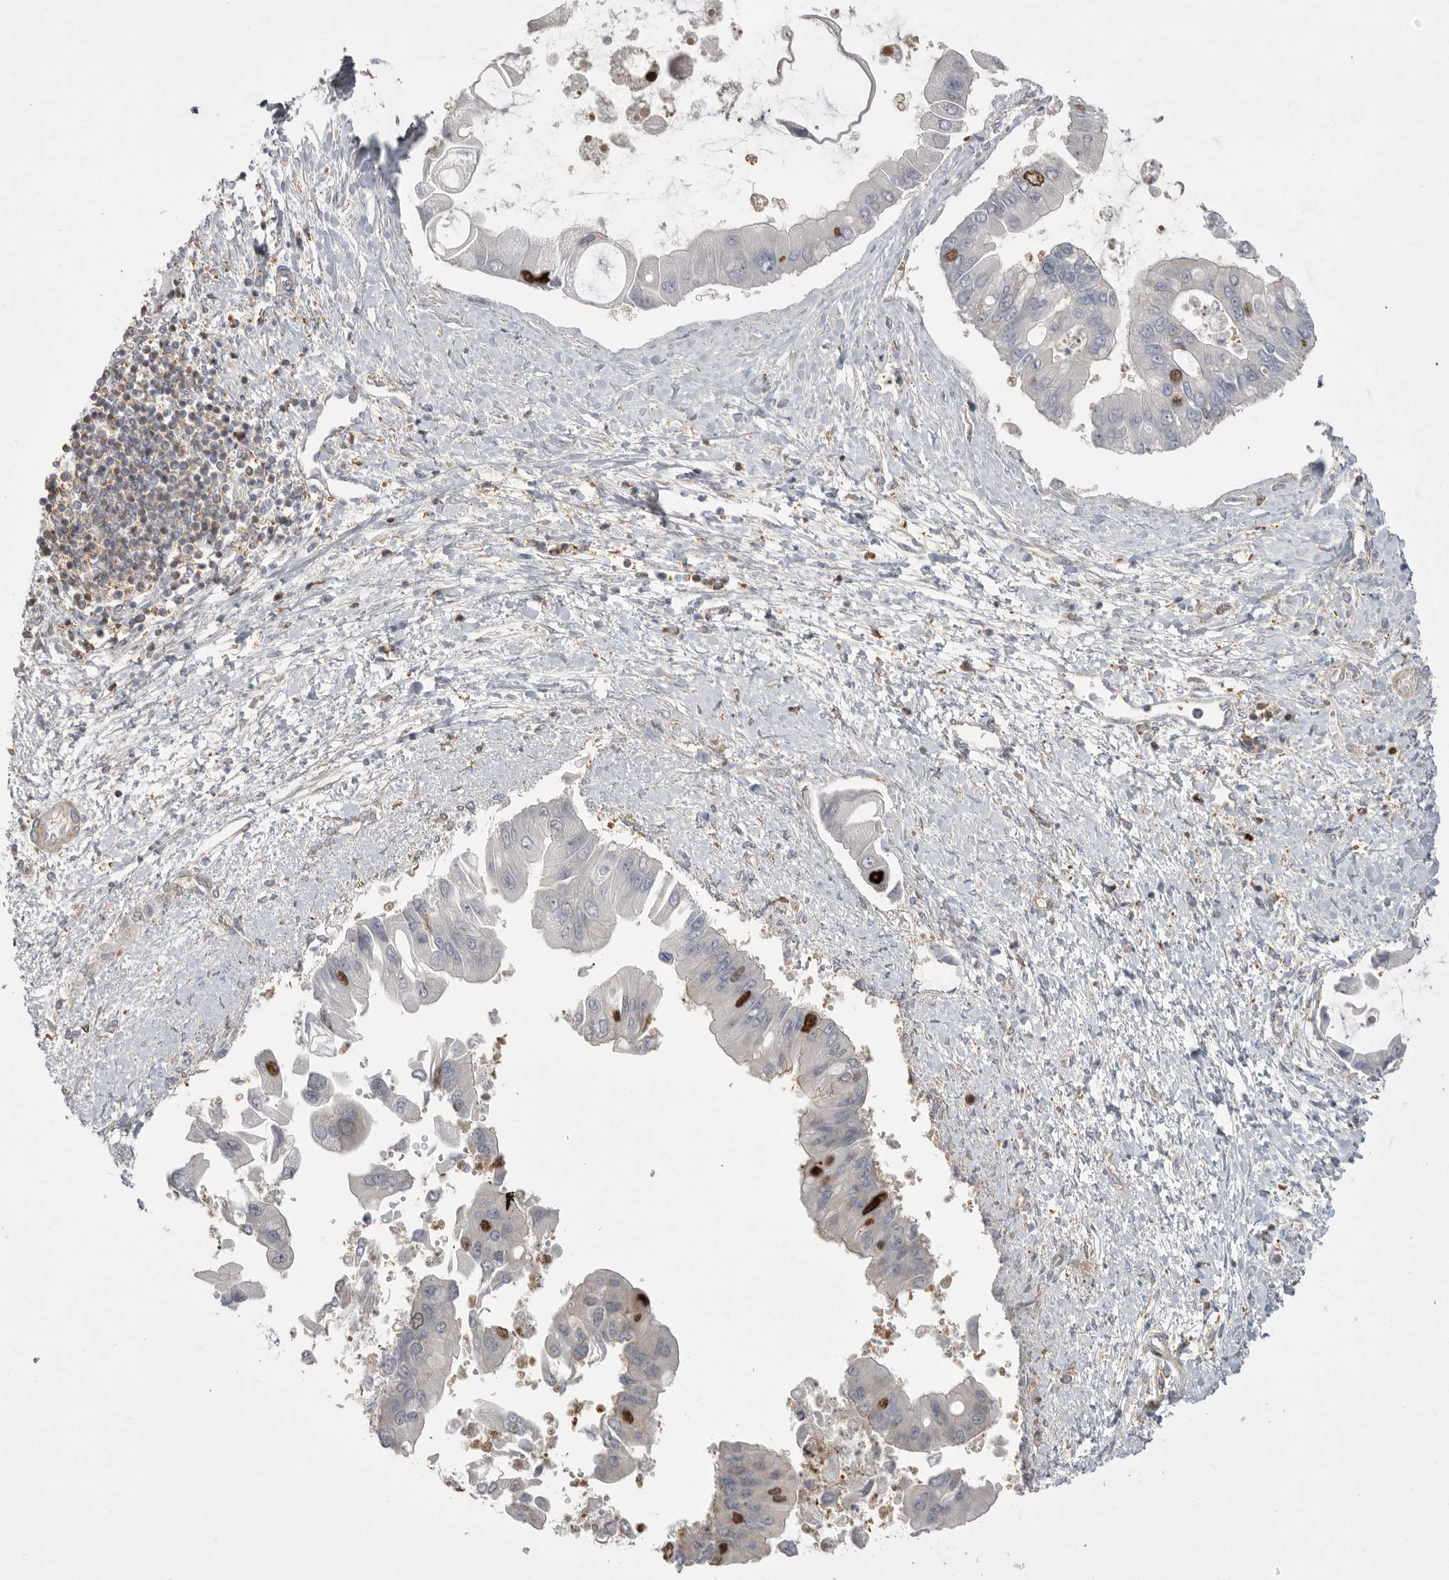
{"staining": {"intensity": "strong", "quantity": "<25%", "location": "nuclear"}, "tissue": "liver cancer", "cell_type": "Tumor cells", "image_type": "cancer", "snomed": [{"axis": "morphology", "description": "Cholangiocarcinoma"}, {"axis": "topography", "description": "Liver"}], "caption": "This photomicrograph demonstrates liver cancer stained with IHC to label a protein in brown. The nuclear of tumor cells show strong positivity for the protein. Nuclei are counter-stained blue.", "gene": "TOP2A", "patient": {"sex": "male", "age": 50}}